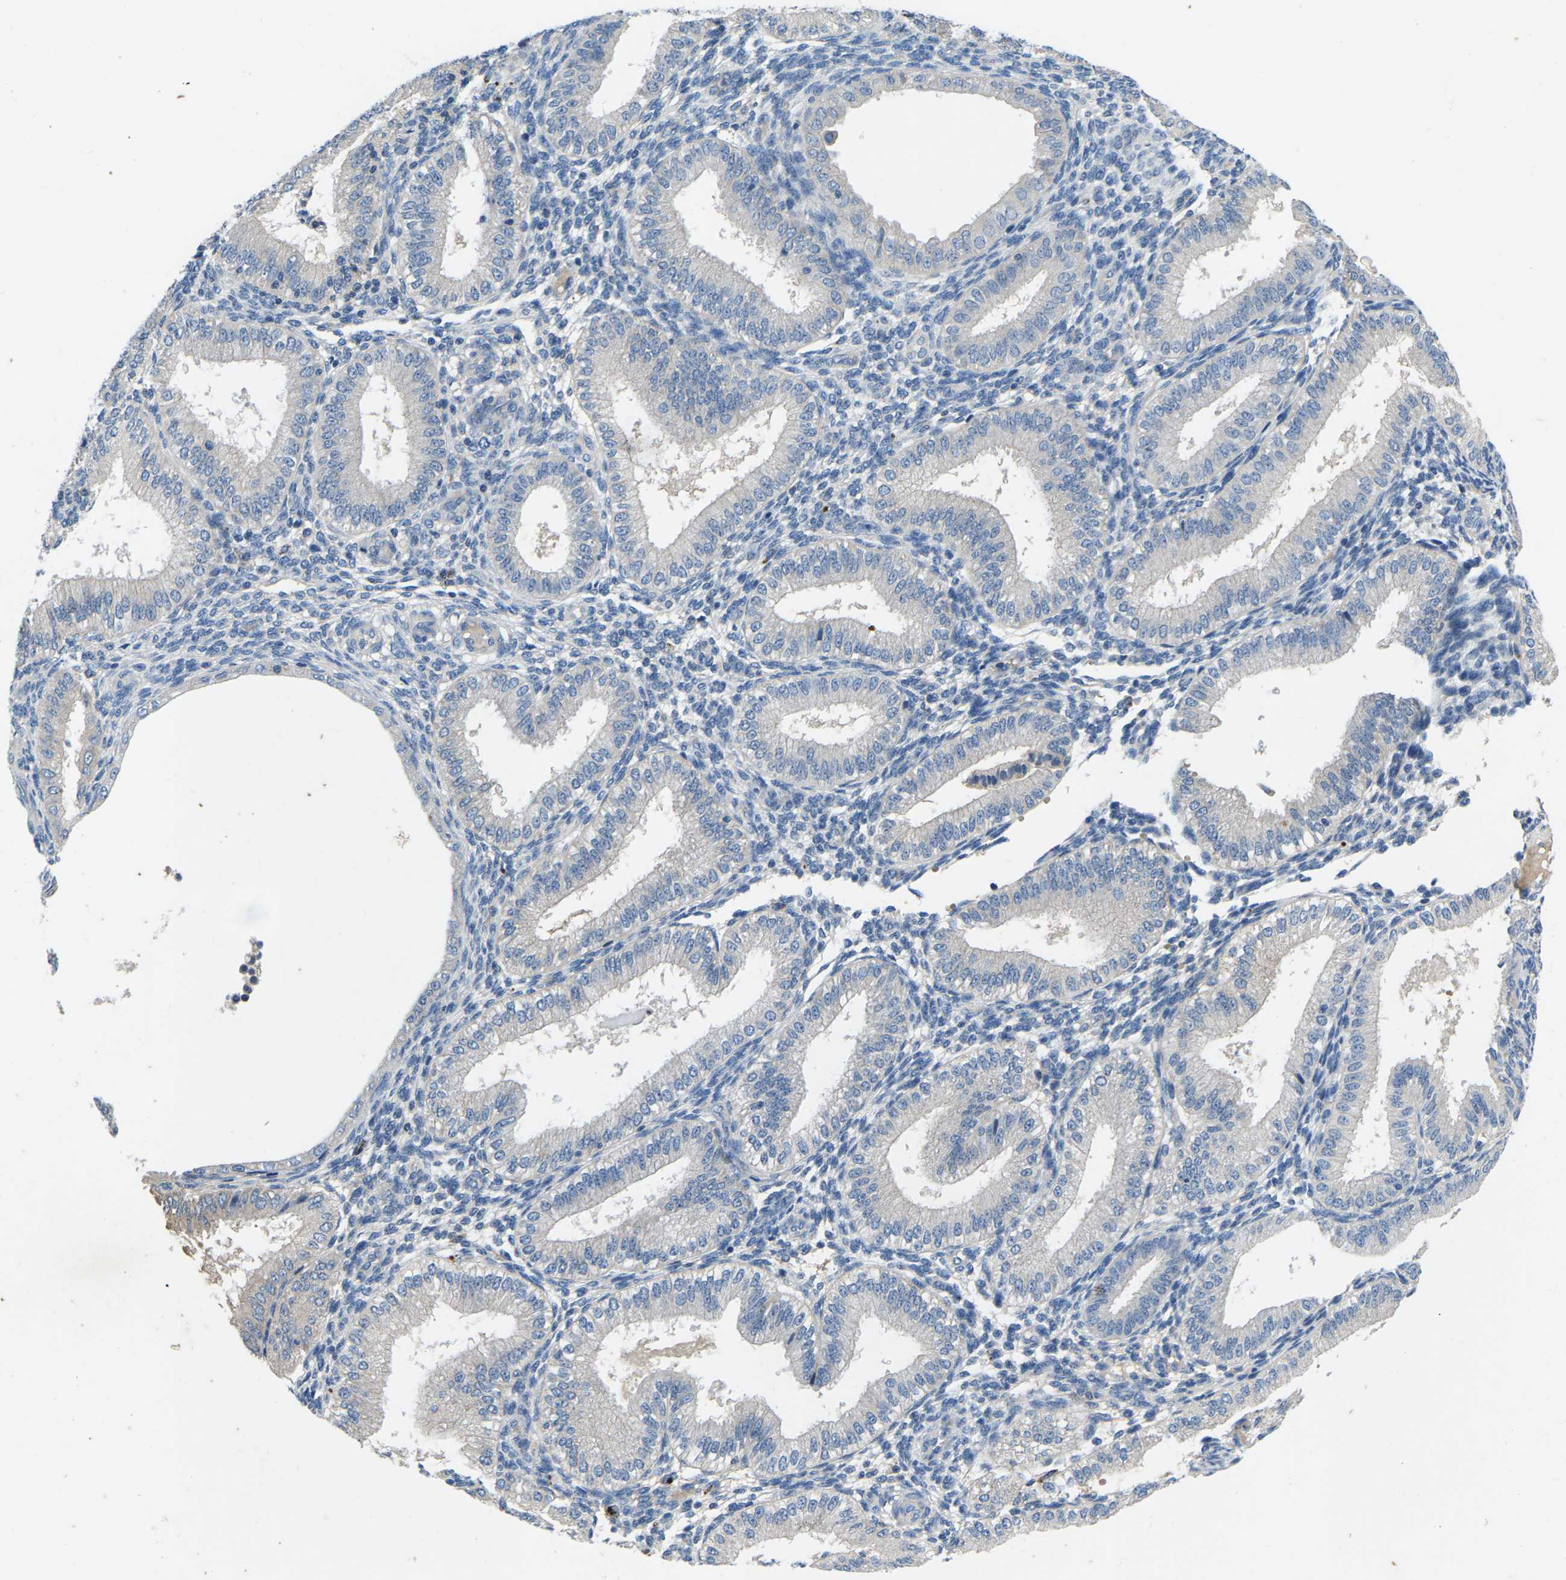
{"staining": {"intensity": "negative", "quantity": "none", "location": "none"}, "tissue": "endometrium", "cell_type": "Cells in endometrial stroma", "image_type": "normal", "snomed": [{"axis": "morphology", "description": "Normal tissue, NOS"}, {"axis": "topography", "description": "Endometrium"}], "caption": "High power microscopy photomicrograph of an immunohistochemistry photomicrograph of normal endometrium, revealing no significant expression in cells in endometrial stroma.", "gene": "PDCD6IP", "patient": {"sex": "female", "age": 39}}